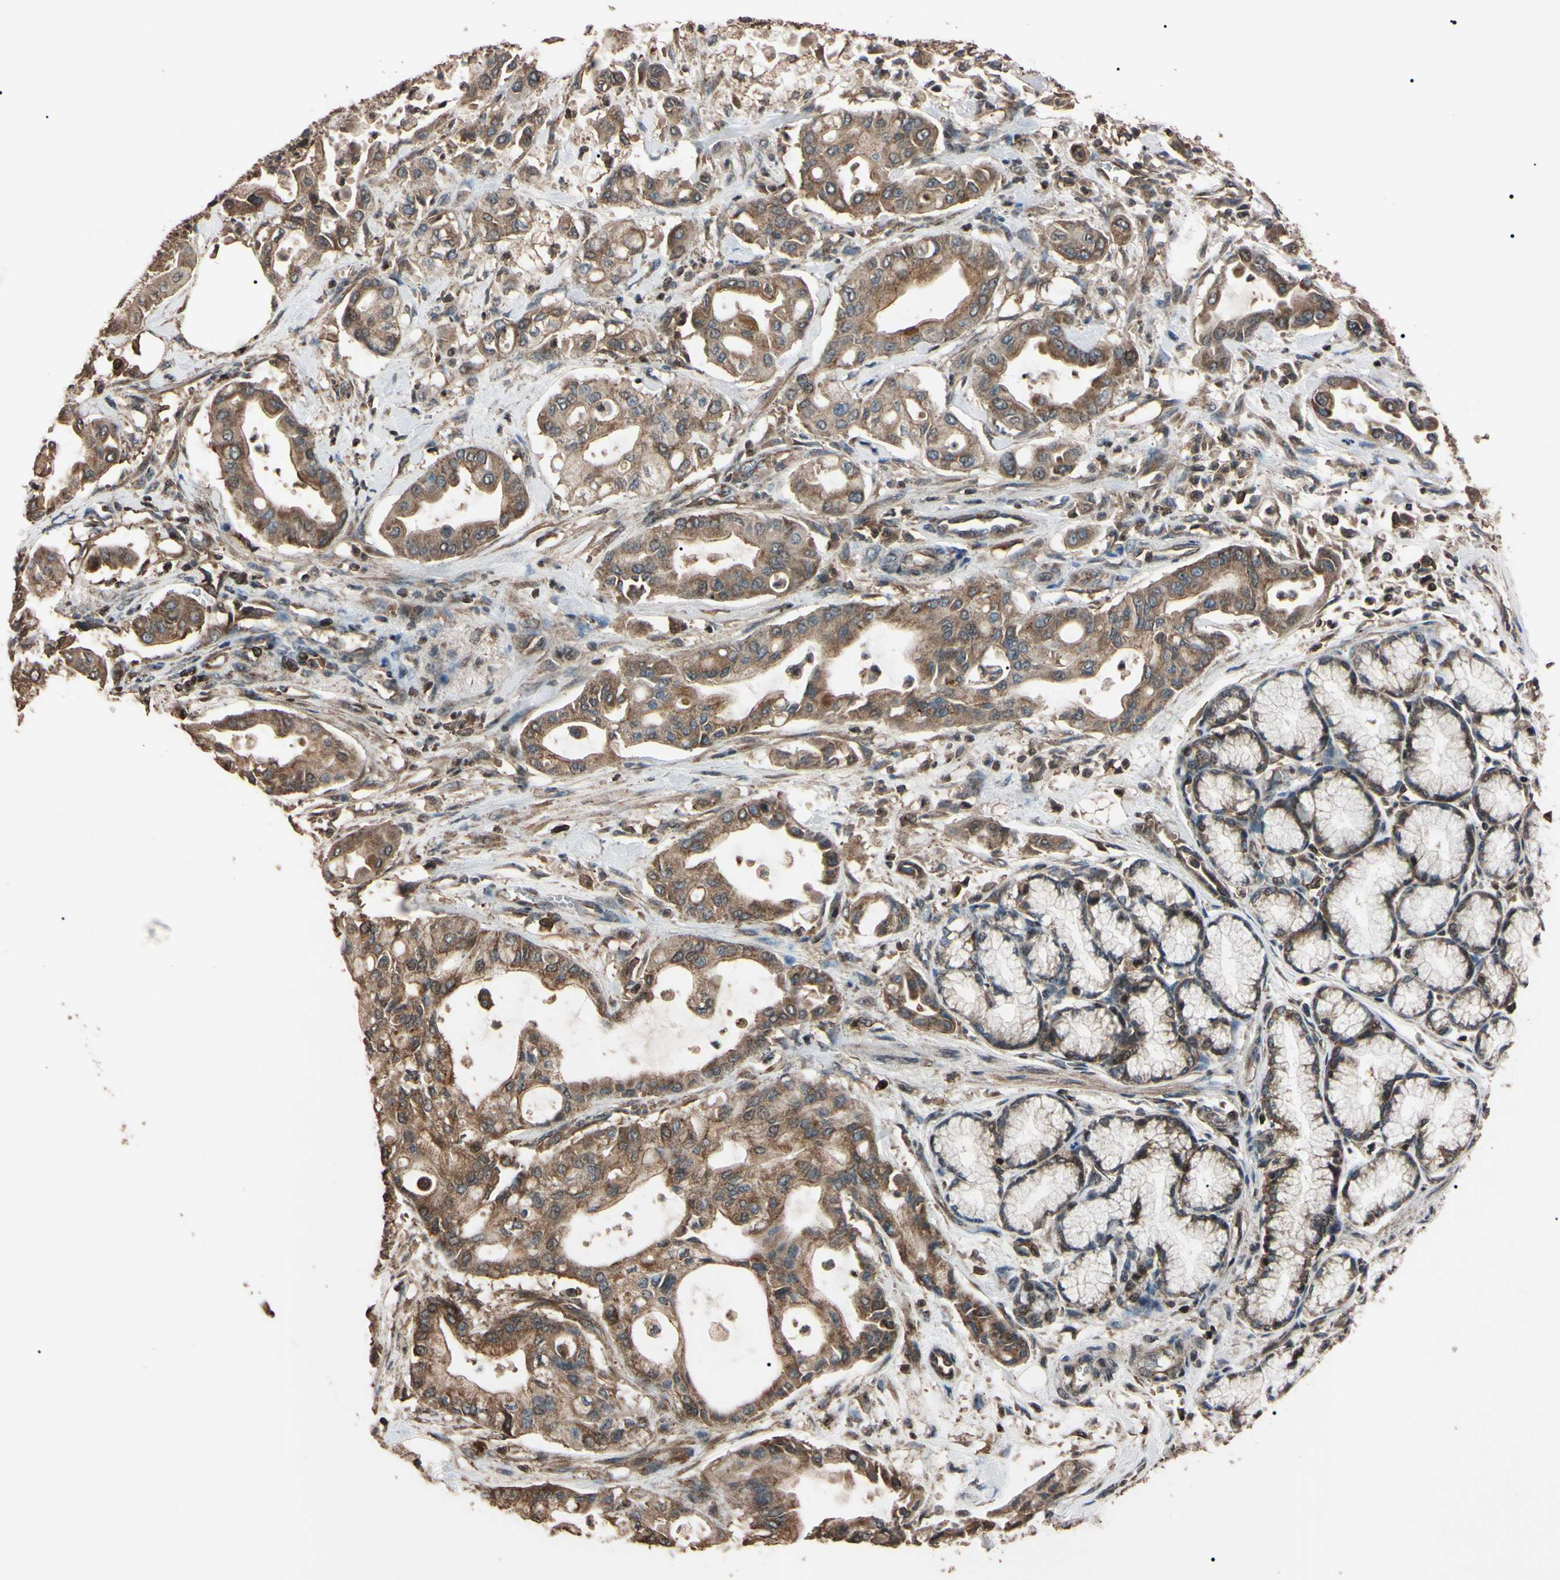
{"staining": {"intensity": "weak", "quantity": ">75%", "location": "cytoplasmic/membranous"}, "tissue": "pancreatic cancer", "cell_type": "Tumor cells", "image_type": "cancer", "snomed": [{"axis": "morphology", "description": "Adenocarcinoma, NOS"}, {"axis": "morphology", "description": "Adenocarcinoma, metastatic, NOS"}, {"axis": "topography", "description": "Lymph node"}, {"axis": "topography", "description": "Pancreas"}, {"axis": "topography", "description": "Duodenum"}], "caption": "DAB (3,3'-diaminobenzidine) immunohistochemical staining of human pancreatic cancer (adenocarcinoma) displays weak cytoplasmic/membranous protein staining in approximately >75% of tumor cells.", "gene": "TNFRSF1A", "patient": {"sex": "female", "age": 64}}